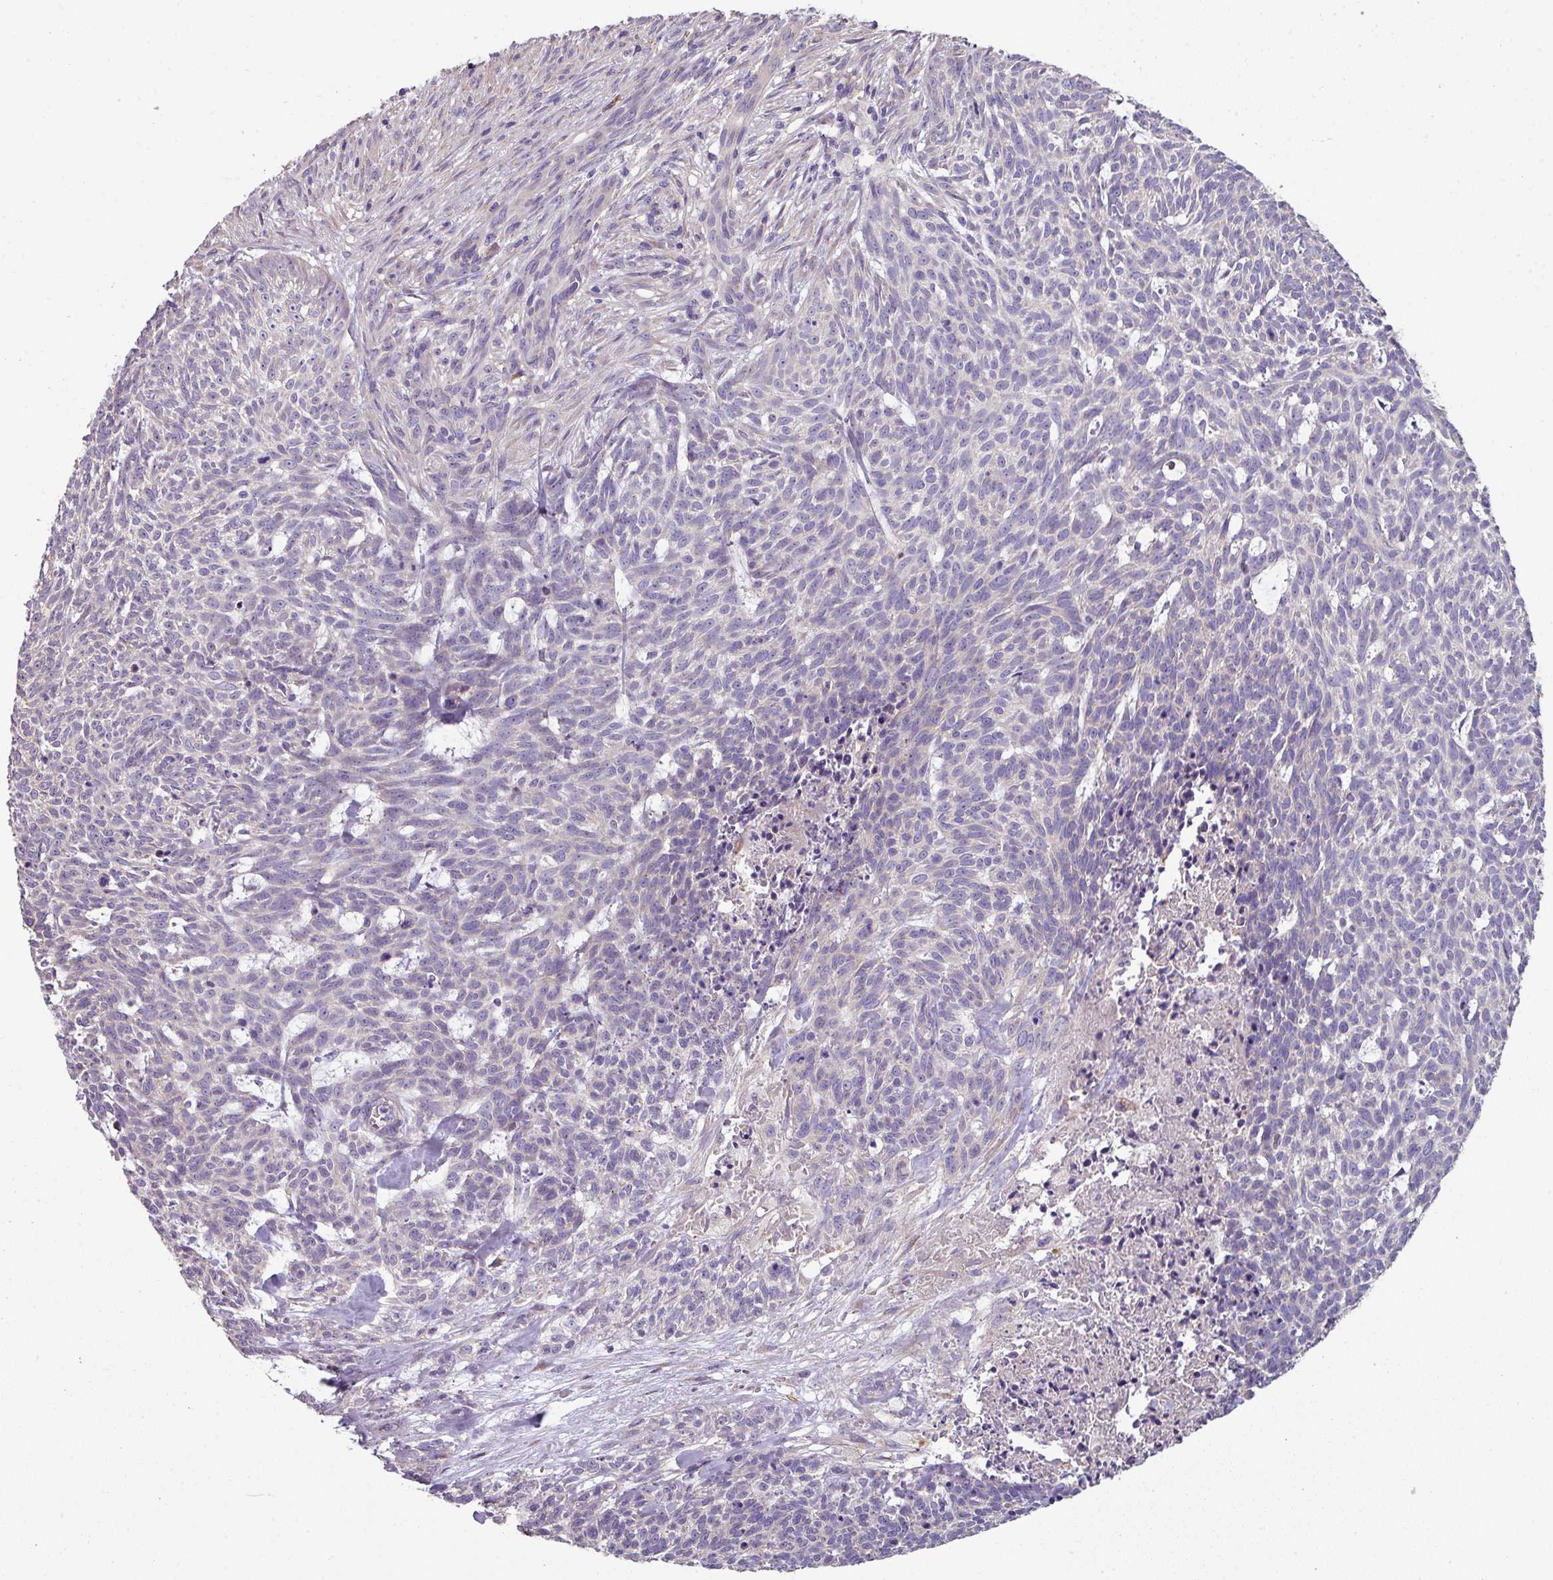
{"staining": {"intensity": "negative", "quantity": "none", "location": "none"}, "tissue": "skin cancer", "cell_type": "Tumor cells", "image_type": "cancer", "snomed": [{"axis": "morphology", "description": "Basal cell carcinoma"}, {"axis": "topography", "description": "Skin"}], "caption": "Micrograph shows no significant protein staining in tumor cells of skin cancer (basal cell carcinoma). (Stains: DAB (3,3'-diaminobenzidine) IHC with hematoxylin counter stain, Microscopy: brightfield microscopy at high magnification).", "gene": "LRRC9", "patient": {"sex": "female", "age": 93}}